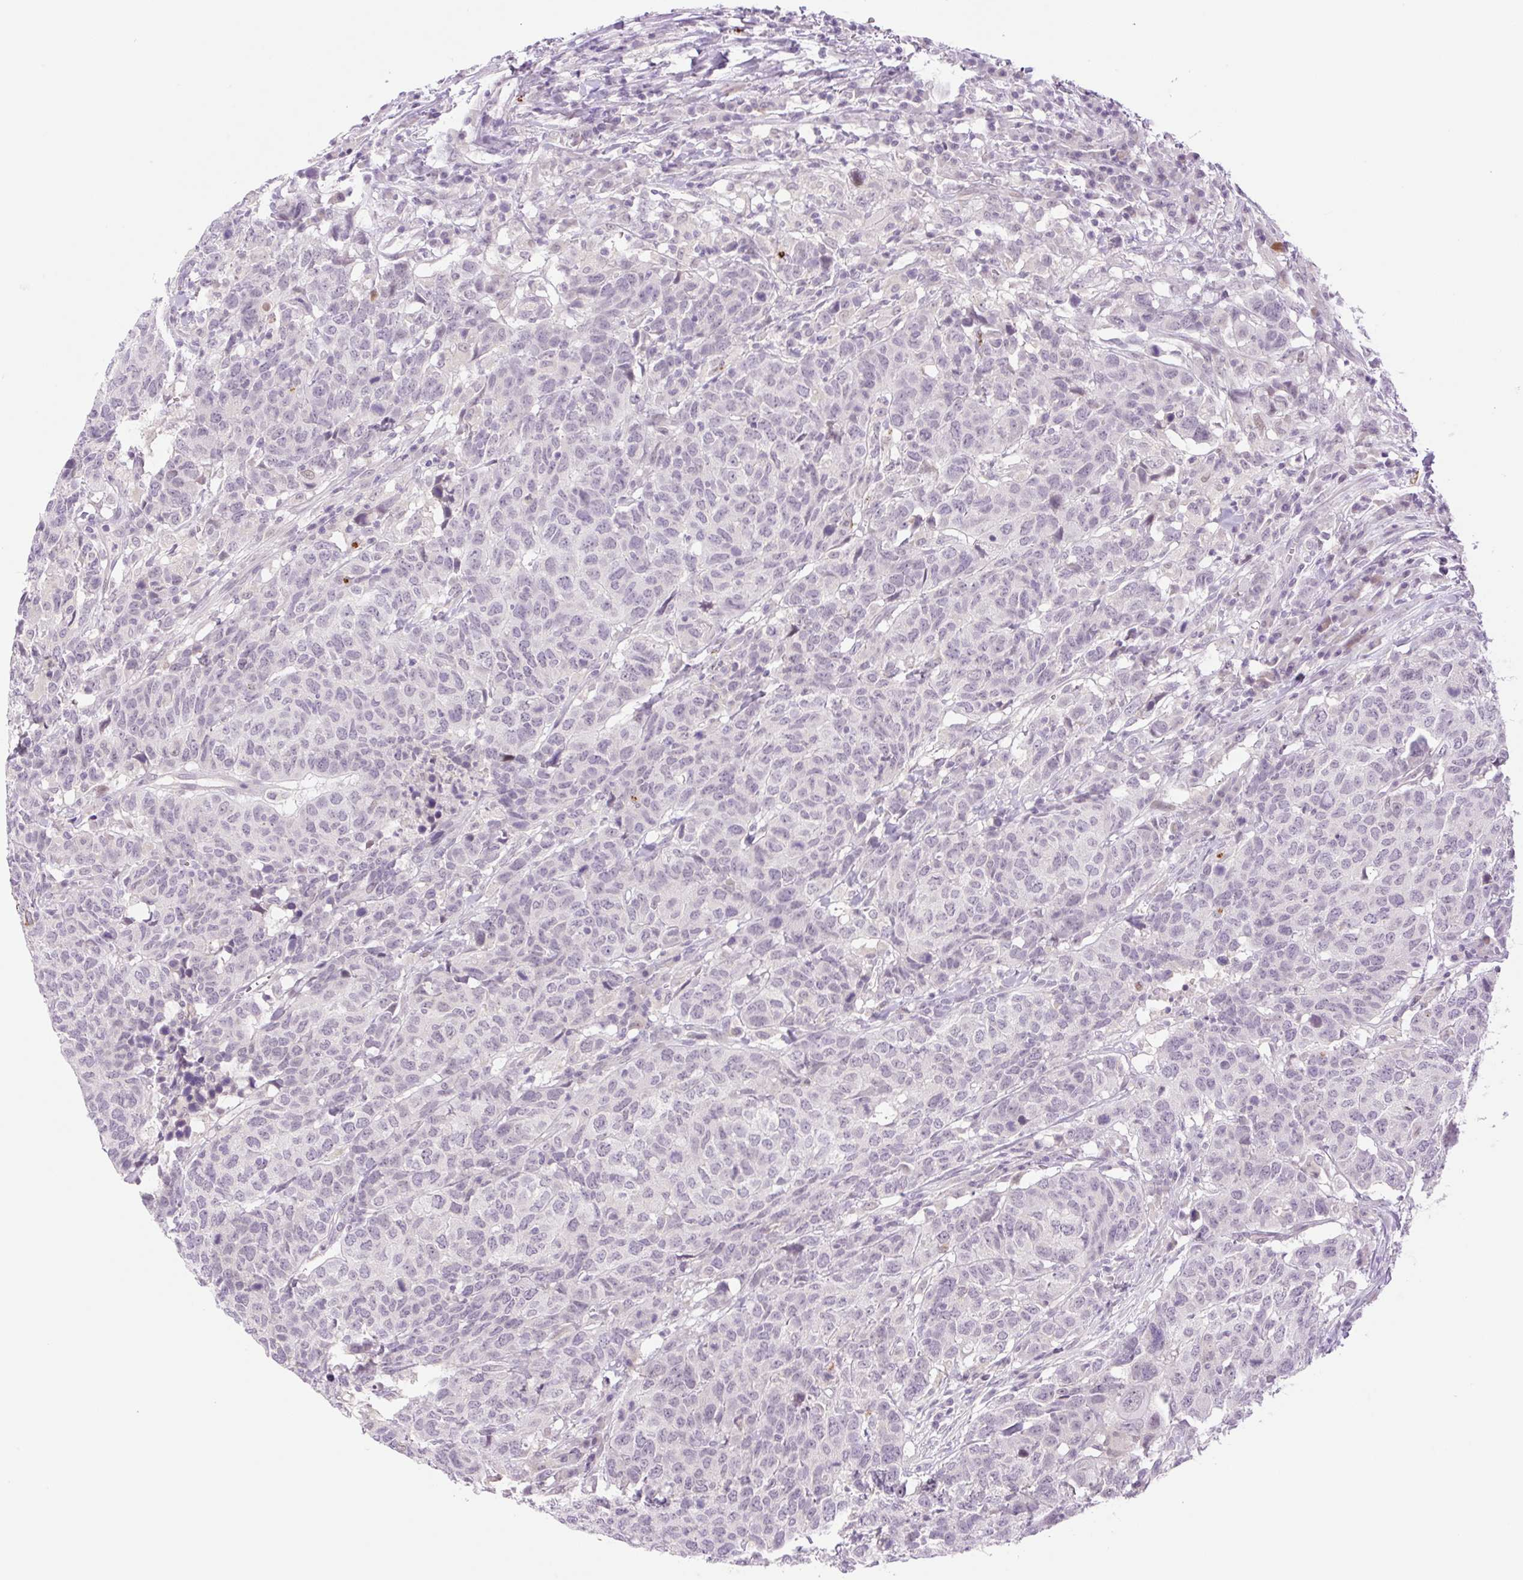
{"staining": {"intensity": "negative", "quantity": "none", "location": "none"}, "tissue": "head and neck cancer", "cell_type": "Tumor cells", "image_type": "cancer", "snomed": [{"axis": "morphology", "description": "Normal tissue, NOS"}, {"axis": "morphology", "description": "Squamous cell carcinoma, NOS"}, {"axis": "topography", "description": "Skeletal muscle"}, {"axis": "topography", "description": "Vascular tissue"}, {"axis": "topography", "description": "Peripheral nerve tissue"}, {"axis": "topography", "description": "Head-Neck"}], "caption": "Immunohistochemical staining of squamous cell carcinoma (head and neck) demonstrates no significant expression in tumor cells. The staining is performed using DAB (3,3'-diaminobenzidine) brown chromogen with nuclei counter-stained in using hematoxylin.", "gene": "SPRYD4", "patient": {"sex": "male", "age": 66}}